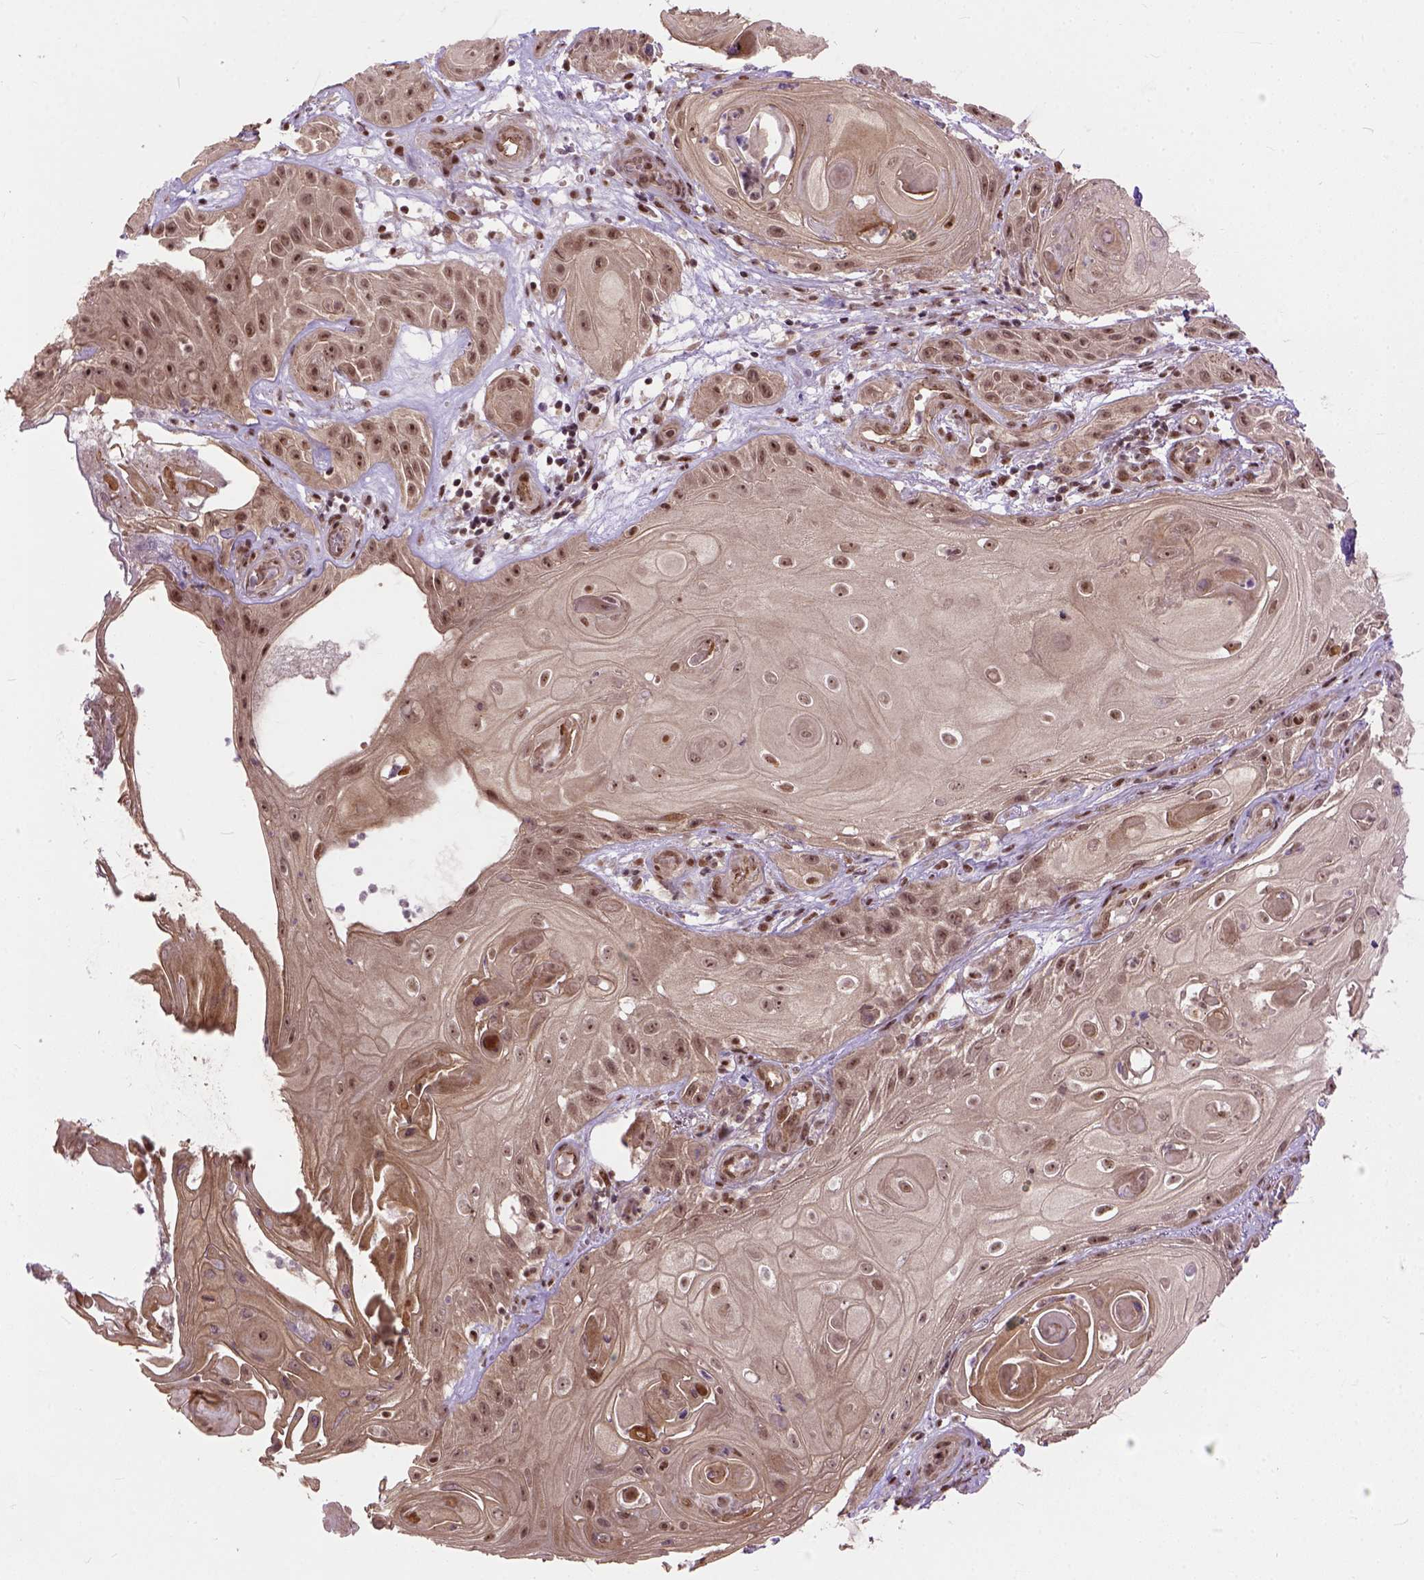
{"staining": {"intensity": "moderate", "quantity": ">75%", "location": "nuclear"}, "tissue": "skin cancer", "cell_type": "Tumor cells", "image_type": "cancer", "snomed": [{"axis": "morphology", "description": "Squamous cell carcinoma, NOS"}, {"axis": "topography", "description": "Skin"}], "caption": "An IHC histopathology image of tumor tissue is shown. Protein staining in brown labels moderate nuclear positivity in skin cancer (squamous cell carcinoma) within tumor cells.", "gene": "ZNF630", "patient": {"sex": "male", "age": 62}}